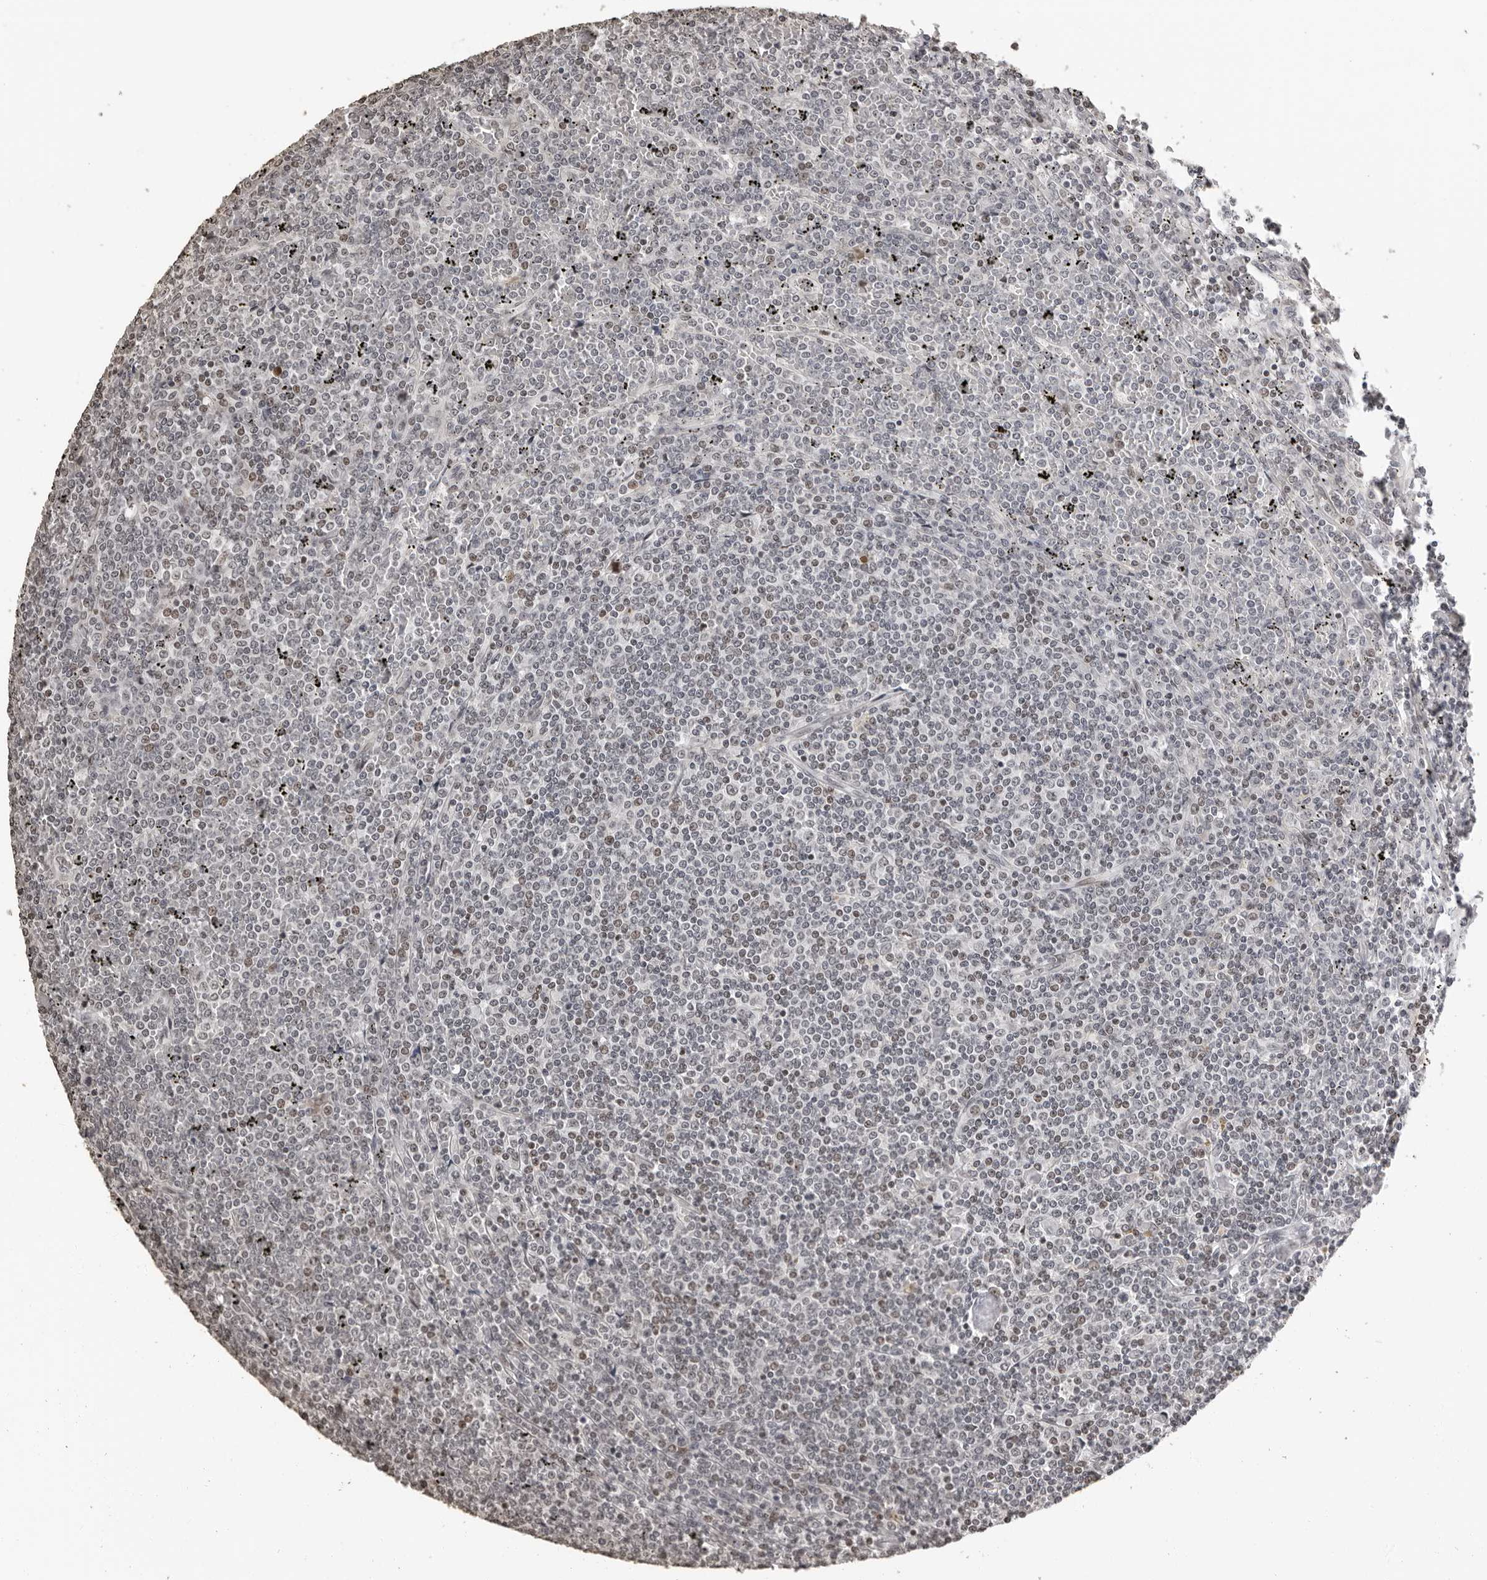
{"staining": {"intensity": "negative", "quantity": "none", "location": "none"}, "tissue": "lymphoma", "cell_type": "Tumor cells", "image_type": "cancer", "snomed": [{"axis": "morphology", "description": "Malignant lymphoma, non-Hodgkin's type, Low grade"}, {"axis": "topography", "description": "Spleen"}], "caption": "Protein analysis of malignant lymphoma, non-Hodgkin's type (low-grade) demonstrates no significant staining in tumor cells. (Immunohistochemistry, brightfield microscopy, high magnification).", "gene": "ORC1", "patient": {"sex": "female", "age": 19}}